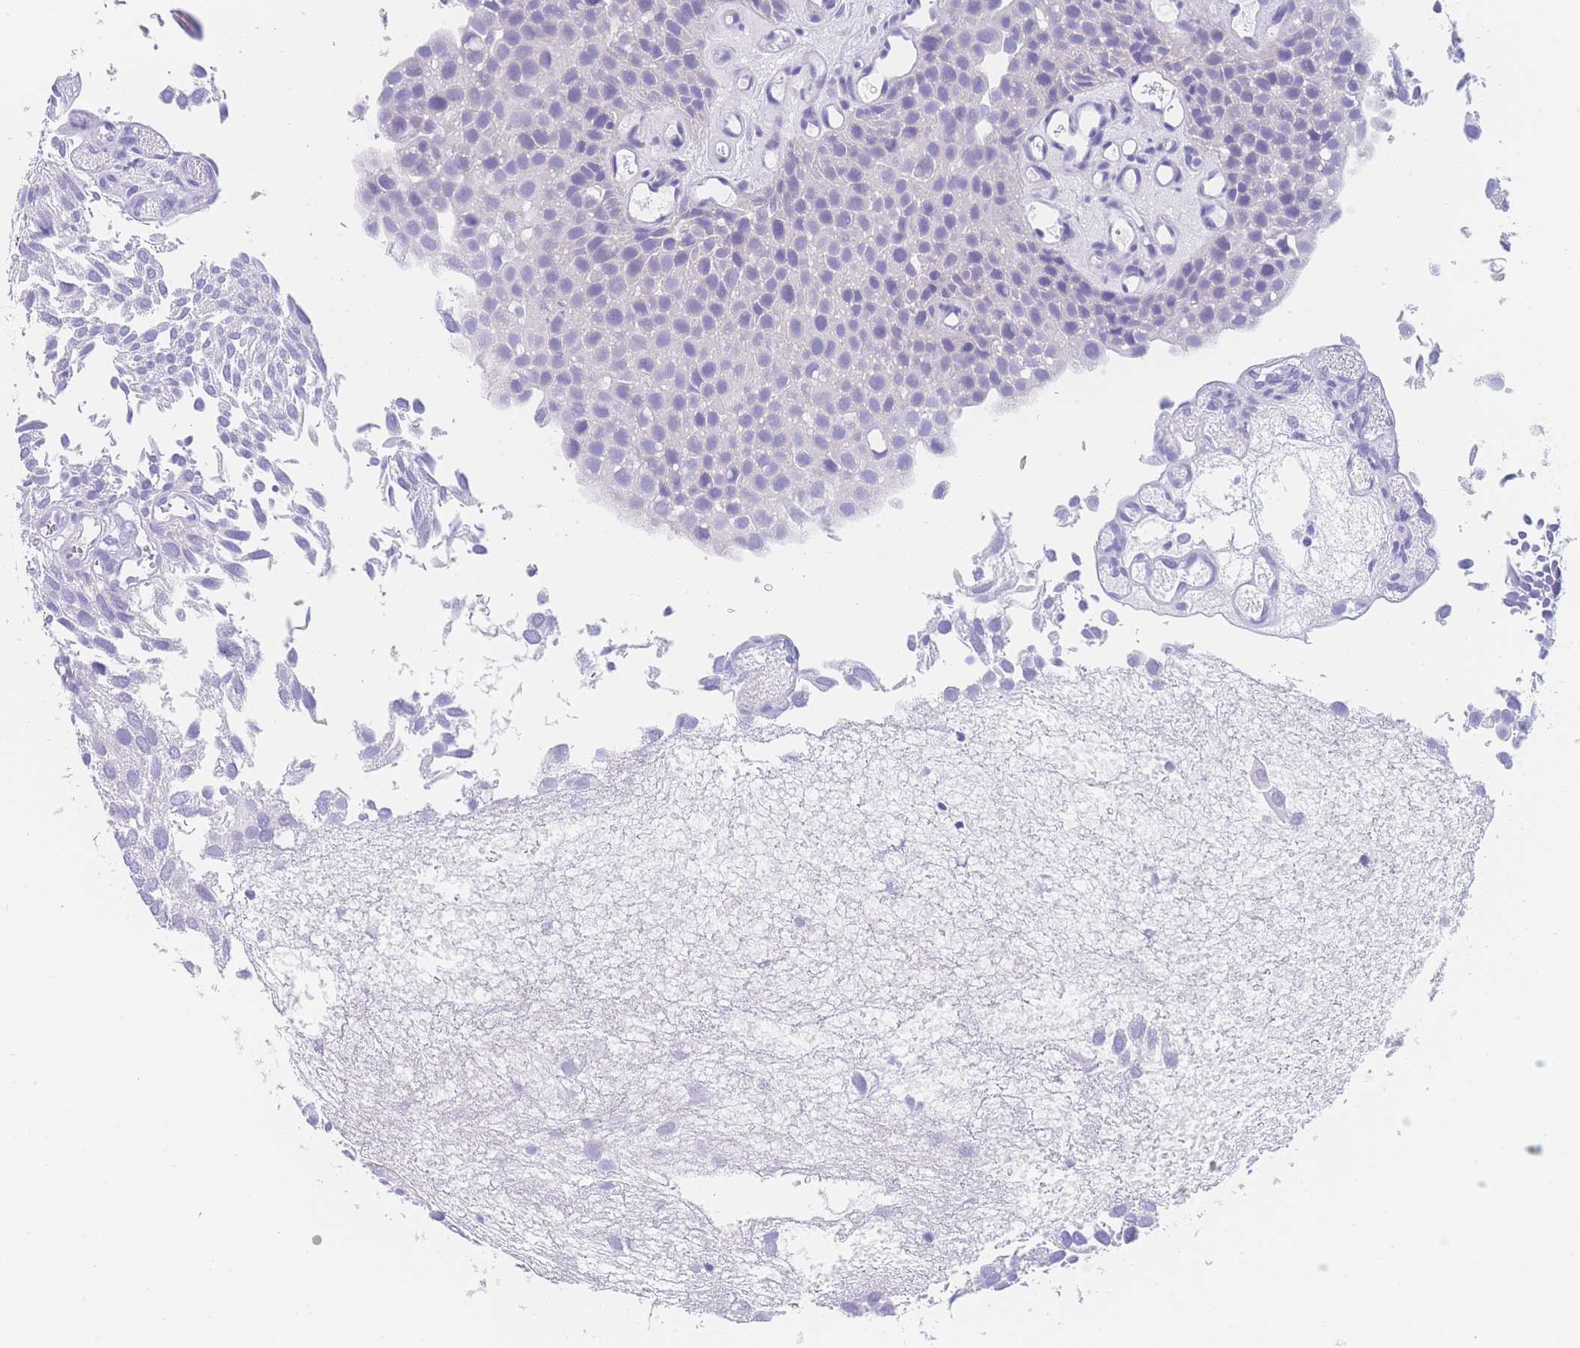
{"staining": {"intensity": "negative", "quantity": "none", "location": "none"}, "tissue": "urothelial cancer", "cell_type": "Tumor cells", "image_type": "cancer", "snomed": [{"axis": "morphology", "description": "Urothelial carcinoma, Low grade"}, {"axis": "topography", "description": "Urinary bladder"}], "caption": "This is a photomicrograph of immunohistochemistry (IHC) staining of urothelial carcinoma (low-grade), which shows no expression in tumor cells. (Stains: DAB (3,3'-diaminobenzidine) IHC with hematoxylin counter stain, Microscopy: brightfield microscopy at high magnification).", "gene": "LZTFL1", "patient": {"sex": "male", "age": 88}}